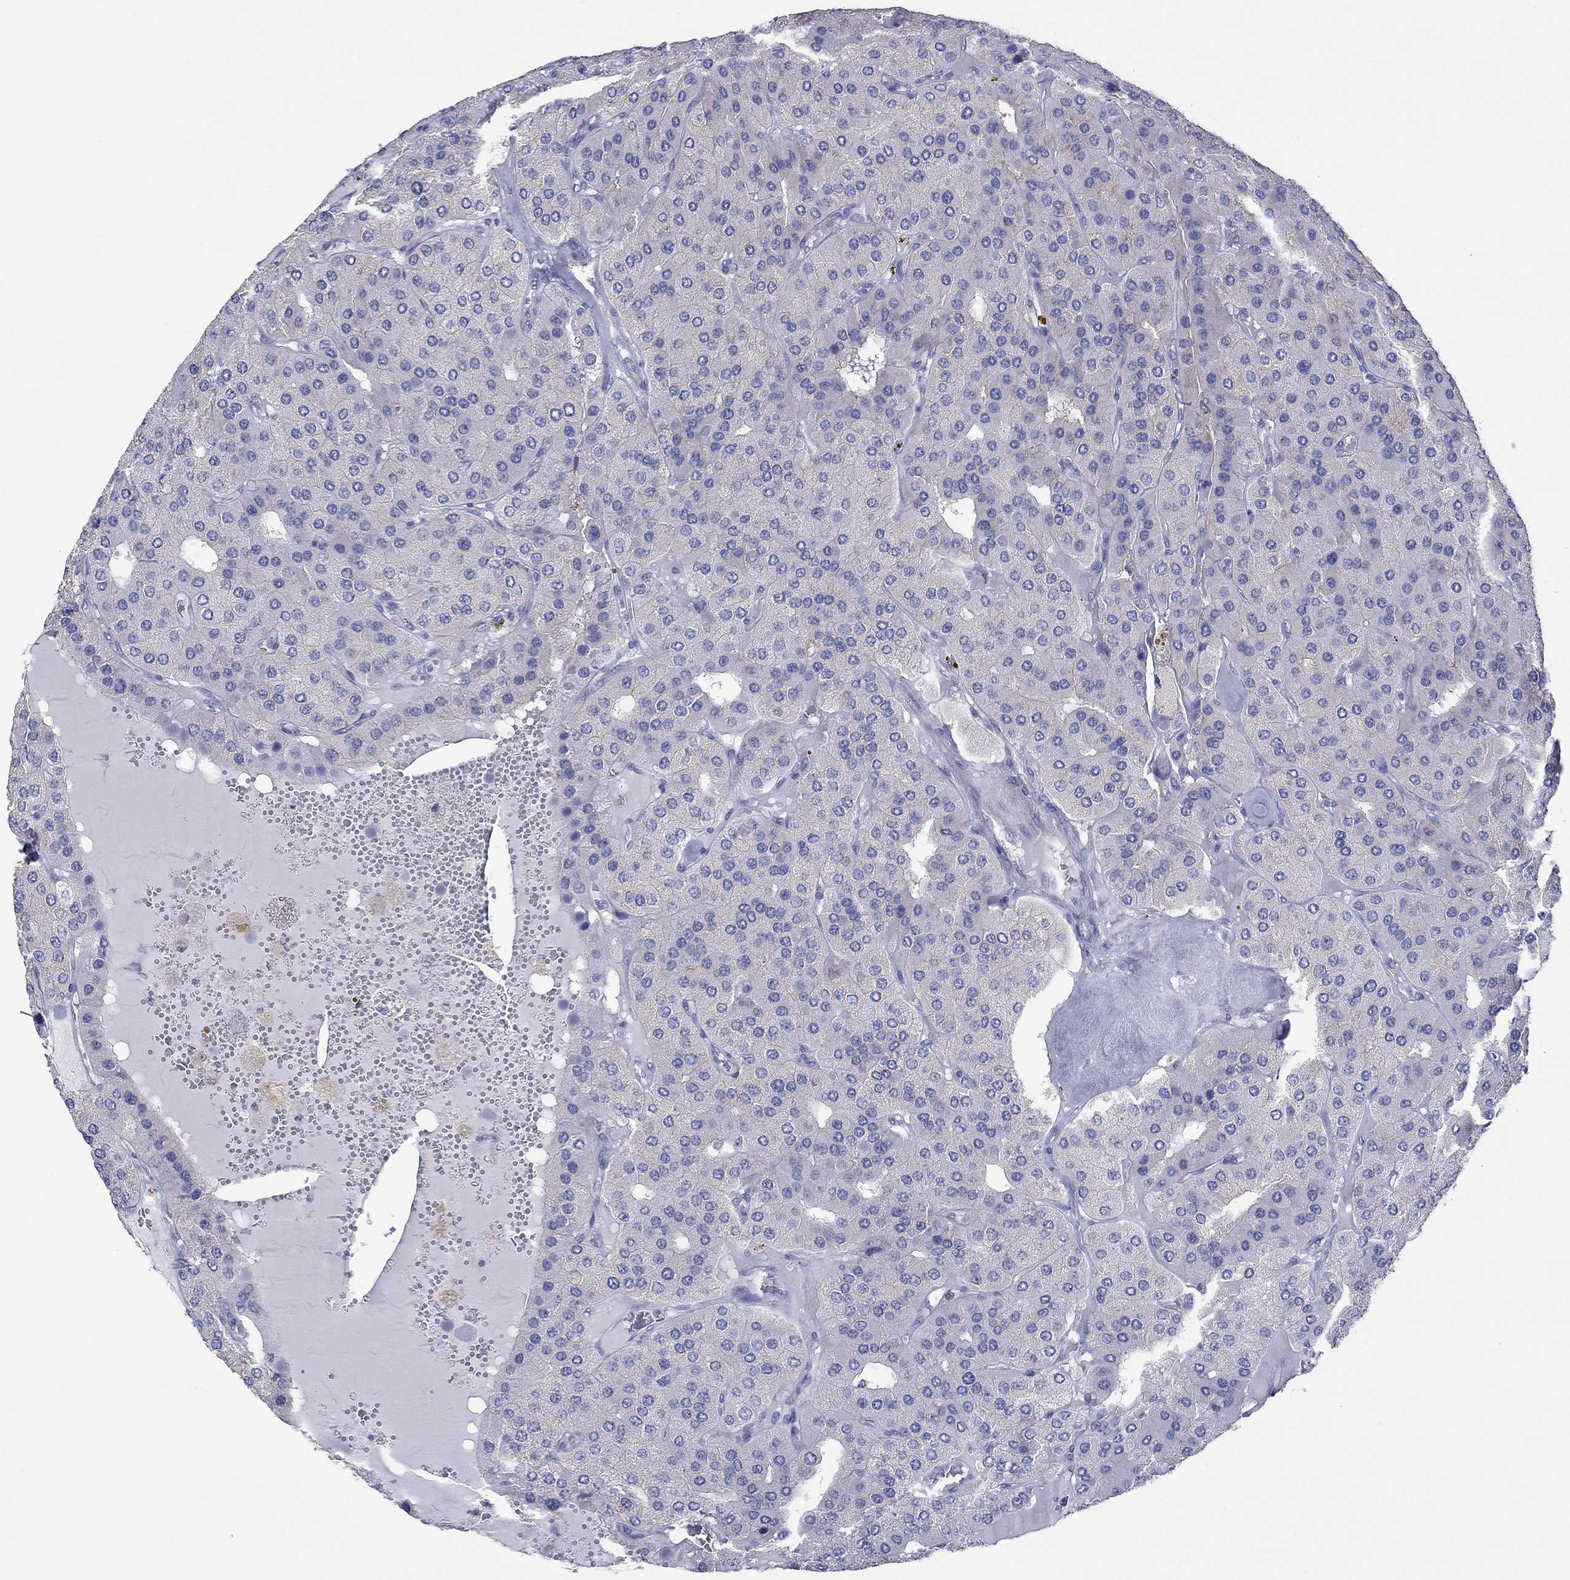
{"staining": {"intensity": "negative", "quantity": "none", "location": "none"}, "tissue": "parathyroid gland", "cell_type": "Glandular cells", "image_type": "normal", "snomed": [{"axis": "morphology", "description": "Normal tissue, NOS"}, {"axis": "morphology", "description": "Adenoma, NOS"}, {"axis": "topography", "description": "Parathyroid gland"}], "caption": "This micrograph is of benign parathyroid gland stained with immunohistochemistry (IHC) to label a protein in brown with the nuclei are counter-stained blue. There is no positivity in glandular cells. (DAB immunohistochemistry with hematoxylin counter stain).", "gene": "TPRN", "patient": {"sex": "female", "age": 86}}